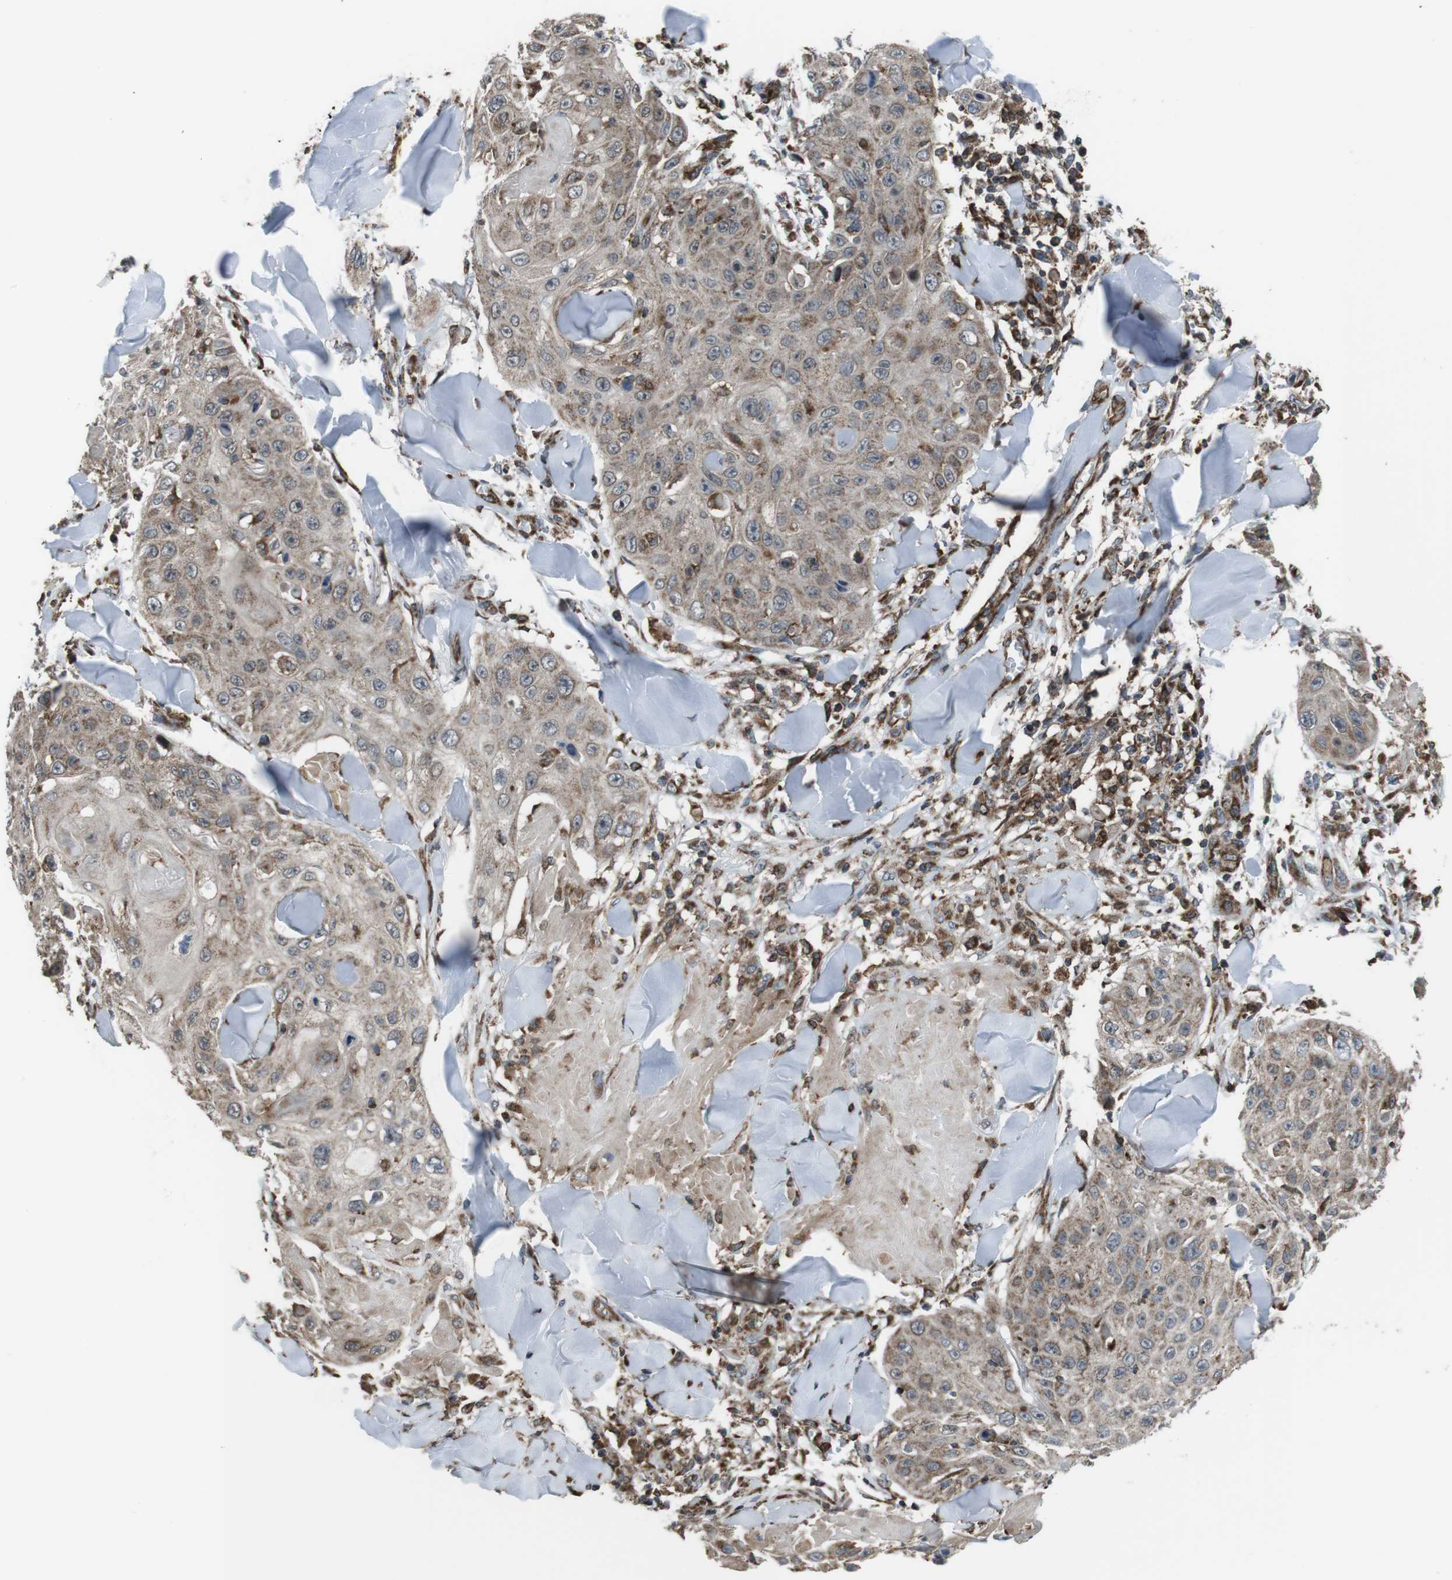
{"staining": {"intensity": "weak", "quantity": ">75%", "location": "cytoplasmic/membranous,nuclear"}, "tissue": "skin cancer", "cell_type": "Tumor cells", "image_type": "cancer", "snomed": [{"axis": "morphology", "description": "Squamous cell carcinoma, NOS"}, {"axis": "topography", "description": "Skin"}], "caption": "A low amount of weak cytoplasmic/membranous and nuclear expression is present in about >75% of tumor cells in skin cancer (squamous cell carcinoma) tissue.", "gene": "GIMAP8", "patient": {"sex": "male", "age": 86}}